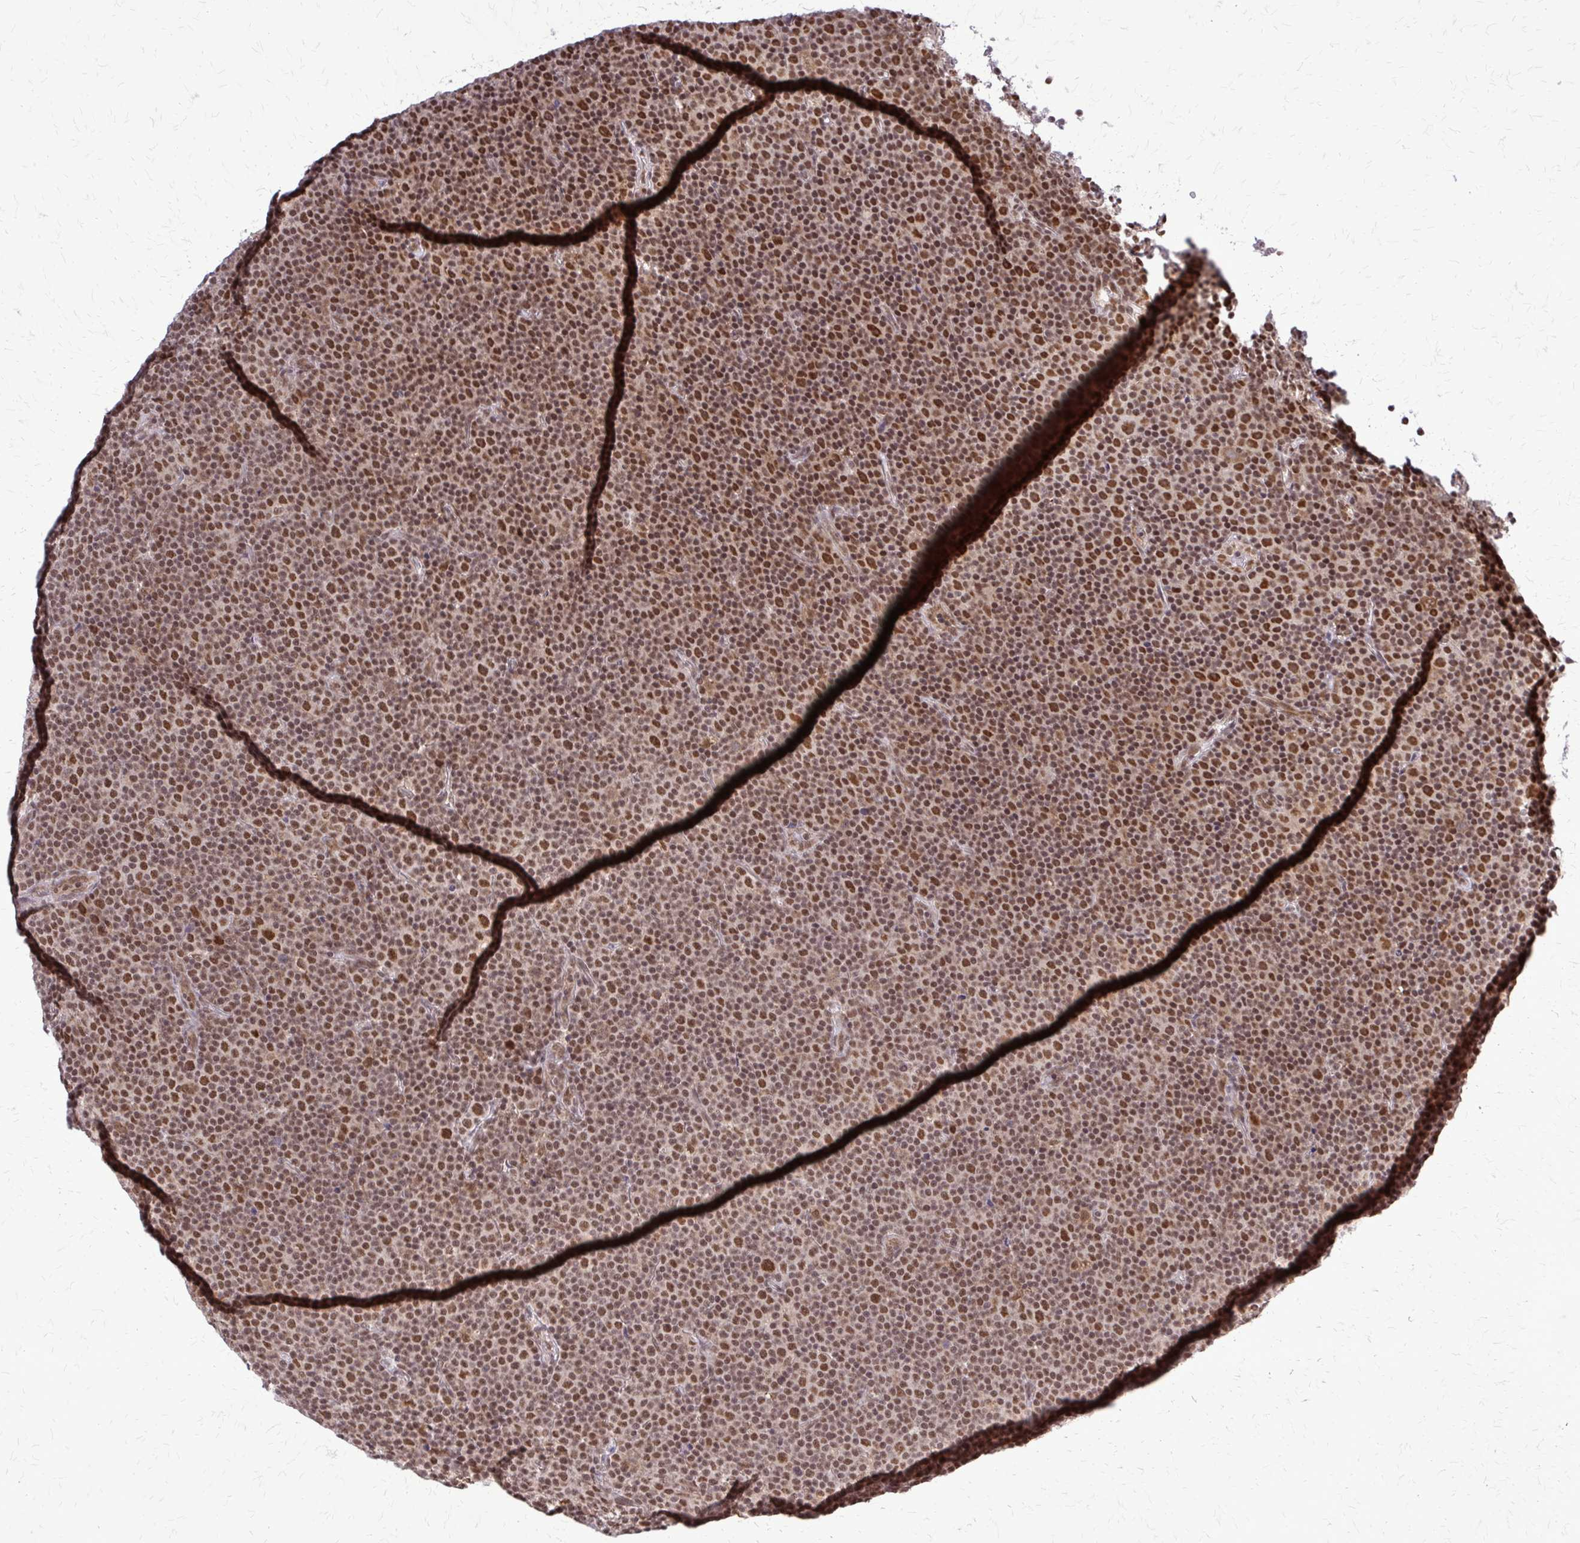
{"staining": {"intensity": "moderate", "quantity": ">75%", "location": "nuclear"}, "tissue": "lymphoma", "cell_type": "Tumor cells", "image_type": "cancer", "snomed": [{"axis": "morphology", "description": "Malignant lymphoma, non-Hodgkin's type, Low grade"}, {"axis": "topography", "description": "Lymph node"}], "caption": "About >75% of tumor cells in malignant lymphoma, non-Hodgkin's type (low-grade) show moderate nuclear protein expression as visualized by brown immunohistochemical staining.", "gene": "HDAC3", "patient": {"sex": "female", "age": 67}}